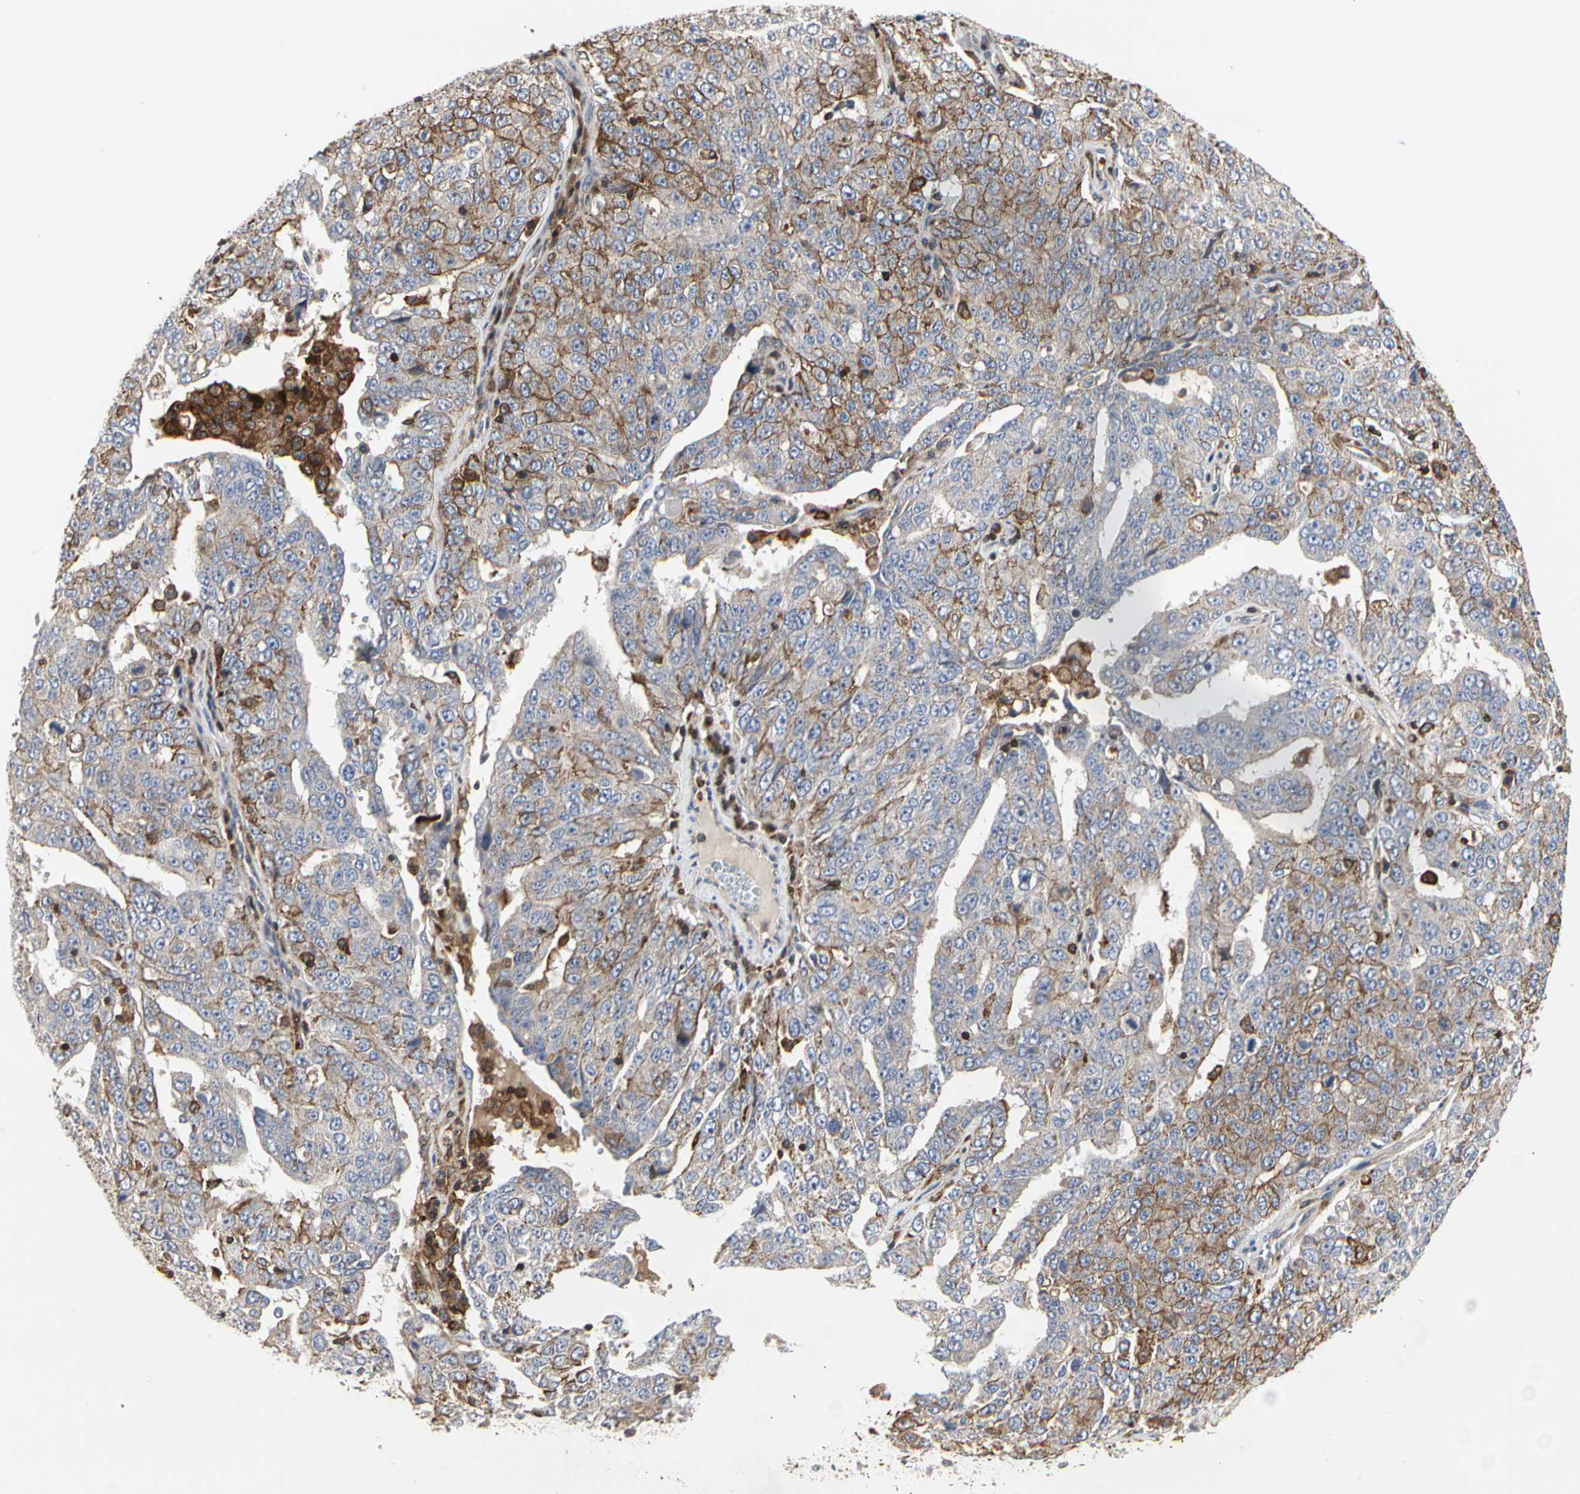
{"staining": {"intensity": "moderate", "quantity": "25%-75%", "location": "cytoplasmic/membranous"}, "tissue": "ovarian cancer", "cell_type": "Tumor cells", "image_type": "cancer", "snomed": [{"axis": "morphology", "description": "Carcinoma, endometroid"}, {"axis": "topography", "description": "Ovary"}], "caption": "Immunohistochemistry of endometroid carcinoma (ovarian) demonstrates medium levels of moderate cytoplasmic/membranous expression in approximately 25%-75% of tumor cells.", "gene": "NAPG", "patient": {"sex": "female", "age": 62}}